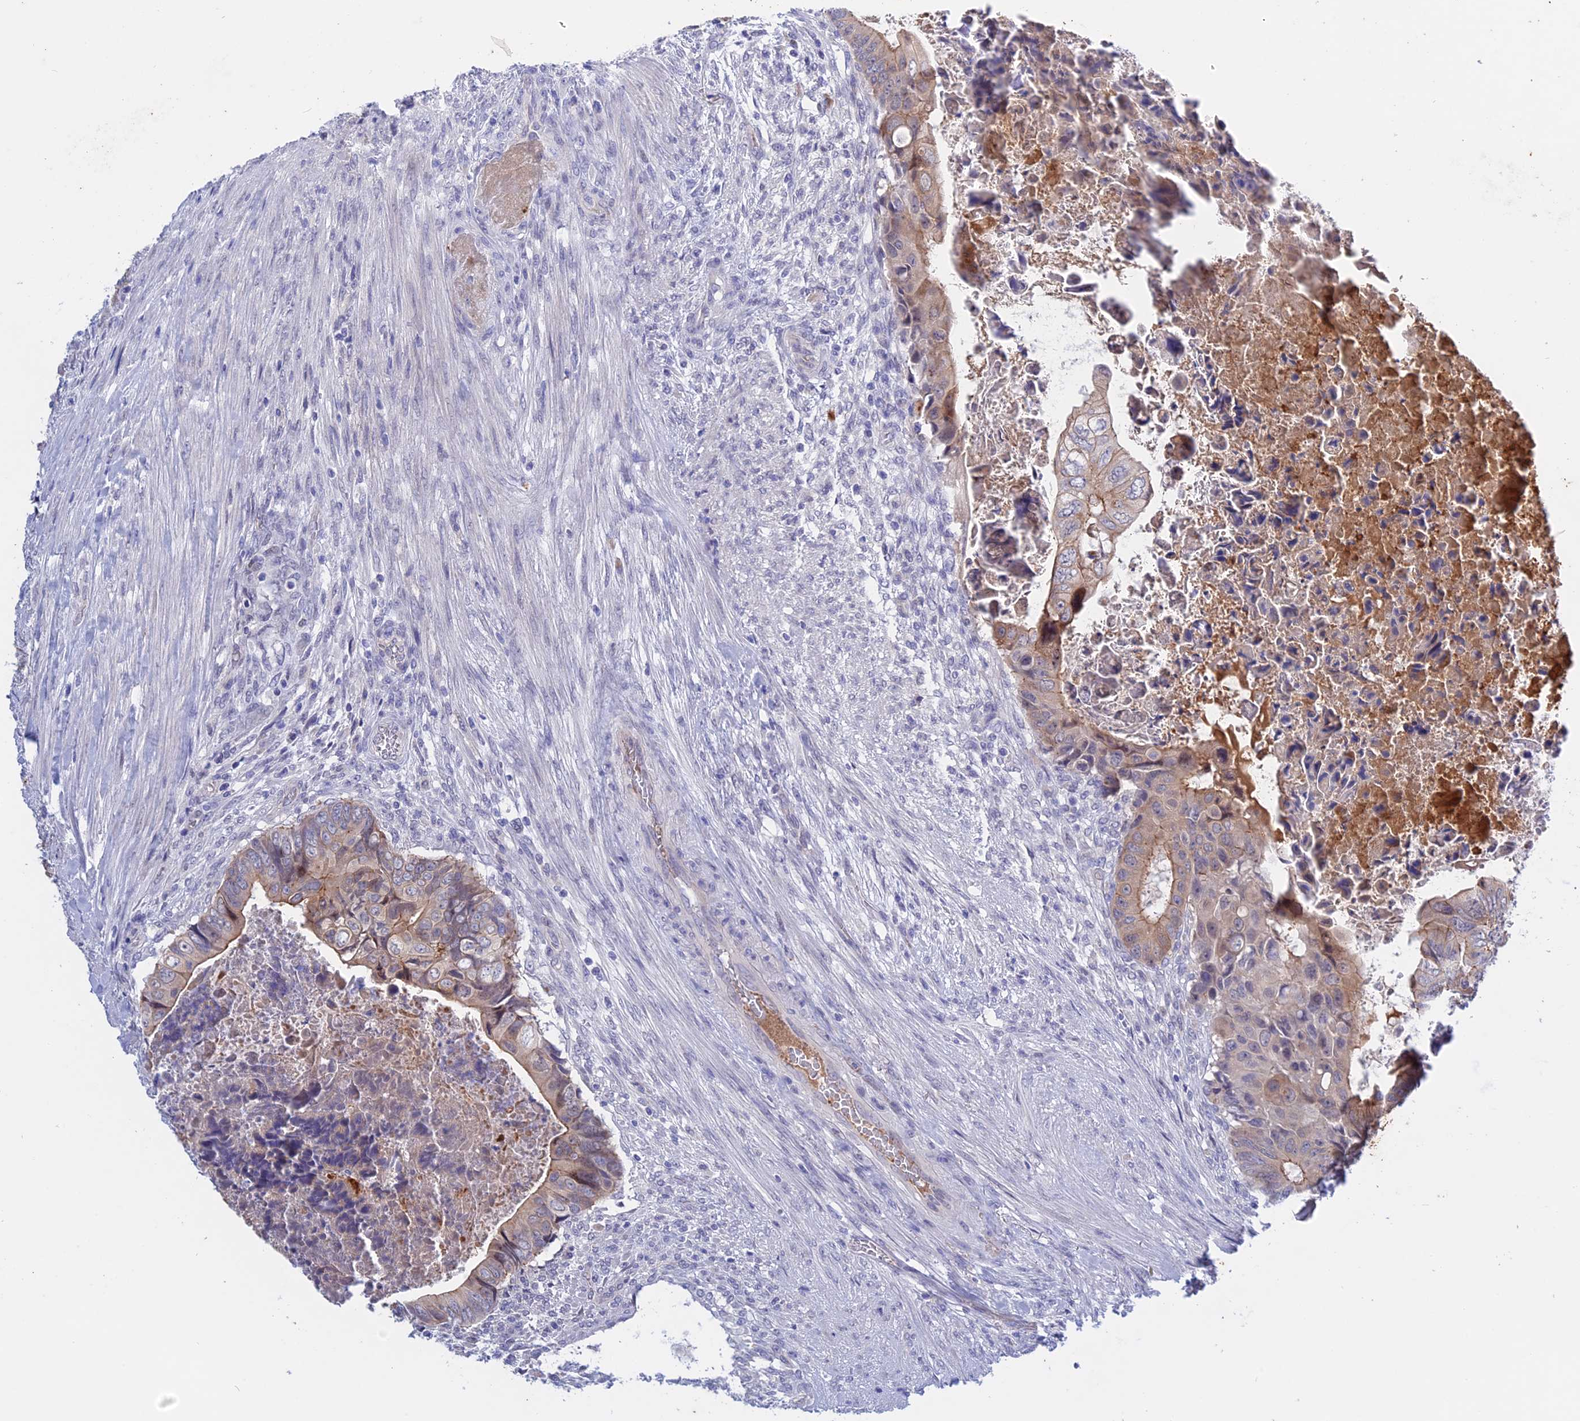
{"staining": {"intensity": "moderate", "quantity": "25%-75%", "location": "cytoplasmic/membranous"}, "tissue": "colorectal cancer", "cell_type": "Tumor cells", "image_type": "cancer", "snomed": [{"axis": "morphology", "description": "Adenocarcinoma, NOS"}, {"axis": "topography", "description": "Rectum"}], "caption": "Immunohistochemical staining of human adenocarcinoma (colorectal) displays medium levels of moderate cytoplasmic/membranous protein staining in approximately 25%-75% of tumor cells.", "gene": "GK5", "patient": {"sex": "female", "age": 78}}